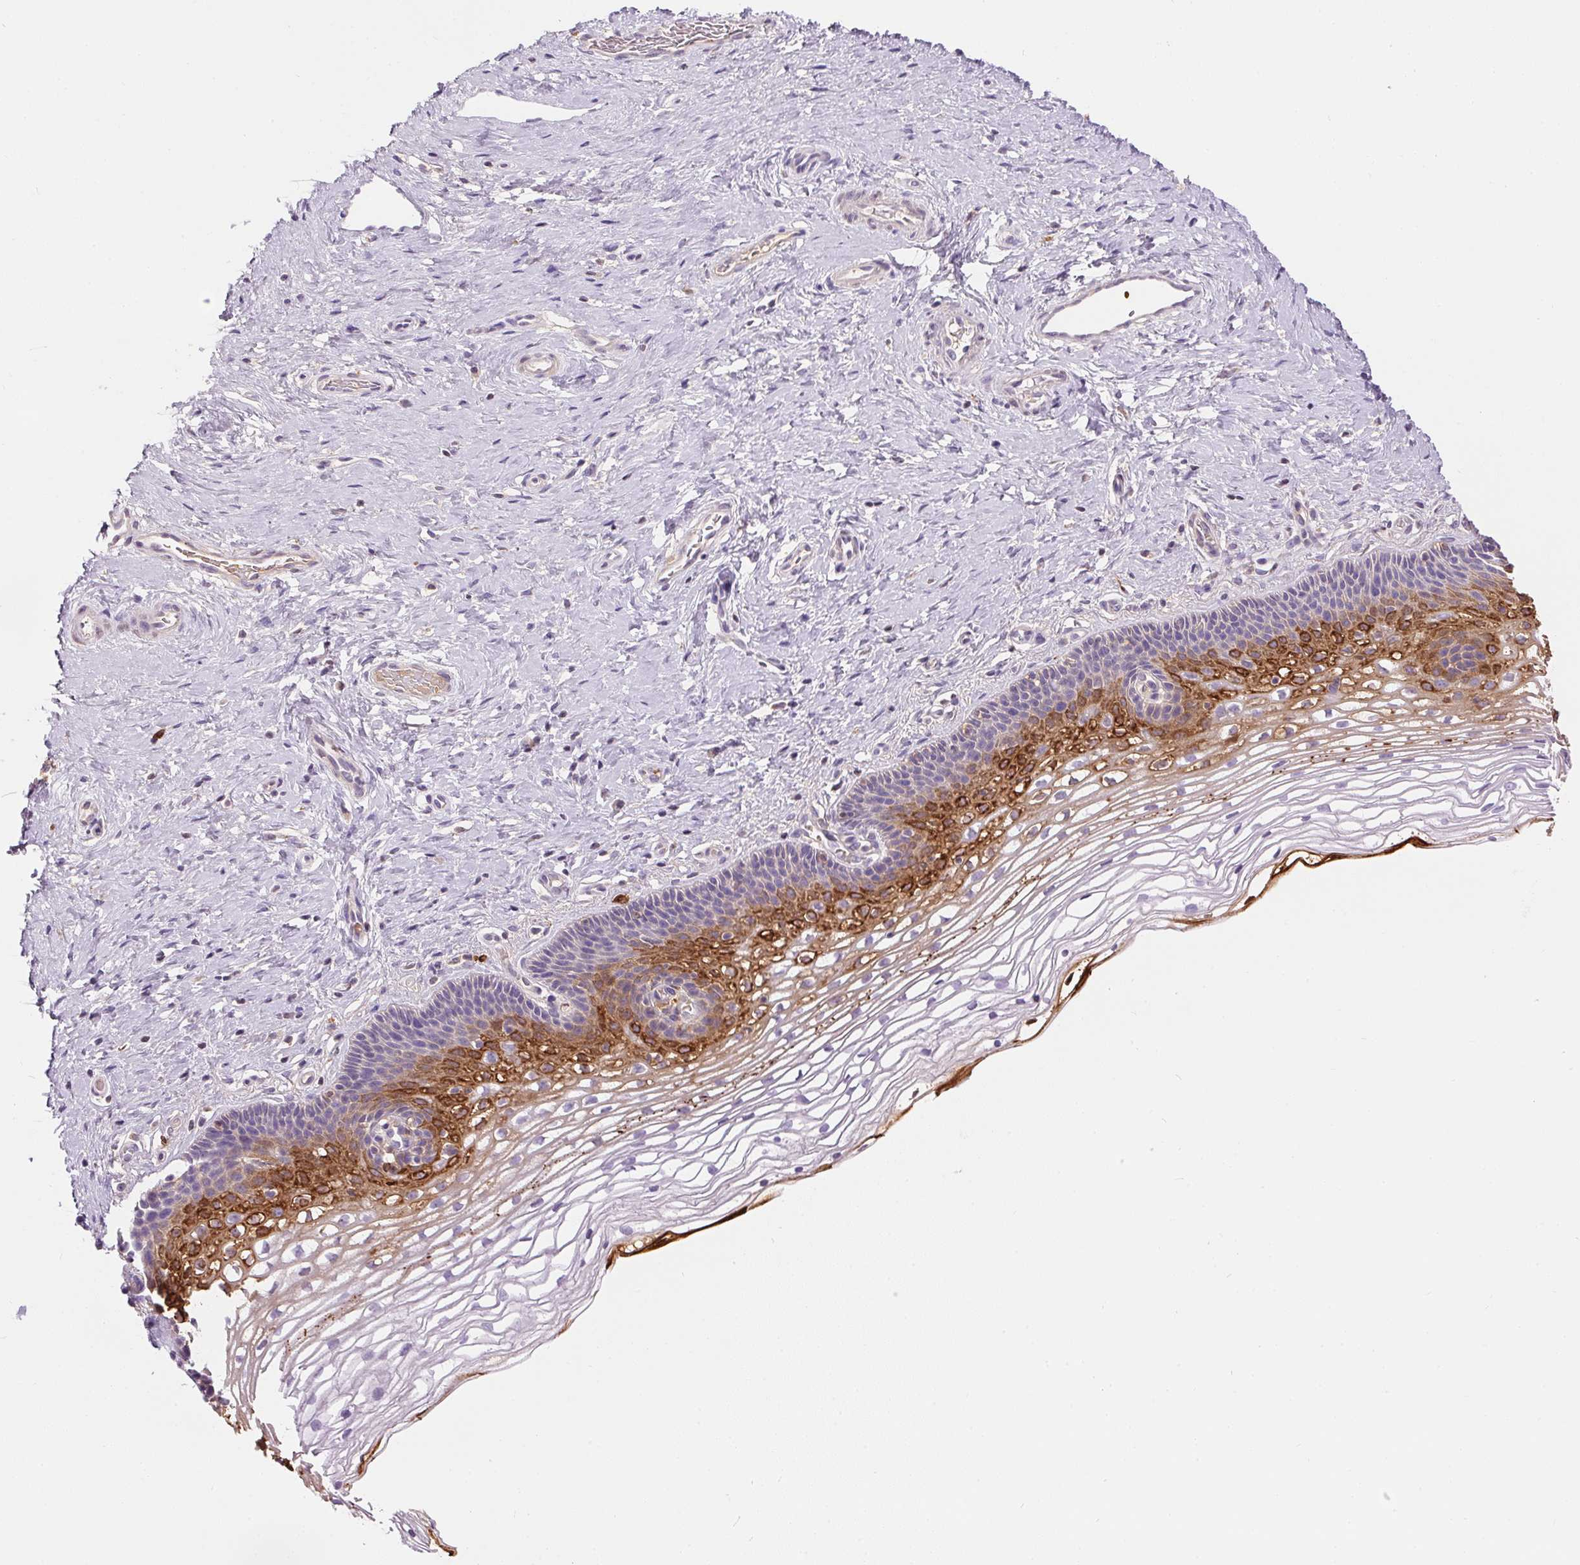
{"staining": {"intensity": "negative", "quantity": "none", "location": "none"}, "tissue": "cervix", "cell_type": "Glandular cells", "image_type": "normal", "snomed": [{"axis": "morphology", "description": "Normal tissue, NOS"}, {"axis": "topography", "description": "Cervix"}], "caption": "Cervix was stained to show a protein in brown. There is no significant expression in glandular cells. (DAB (3,3'-diaminobenzidine) immunohistochemistry visualized using brightfield microscopy, high magnification).", "gene": "ORM1", "patient": {"sex": "female", "age": 34}}